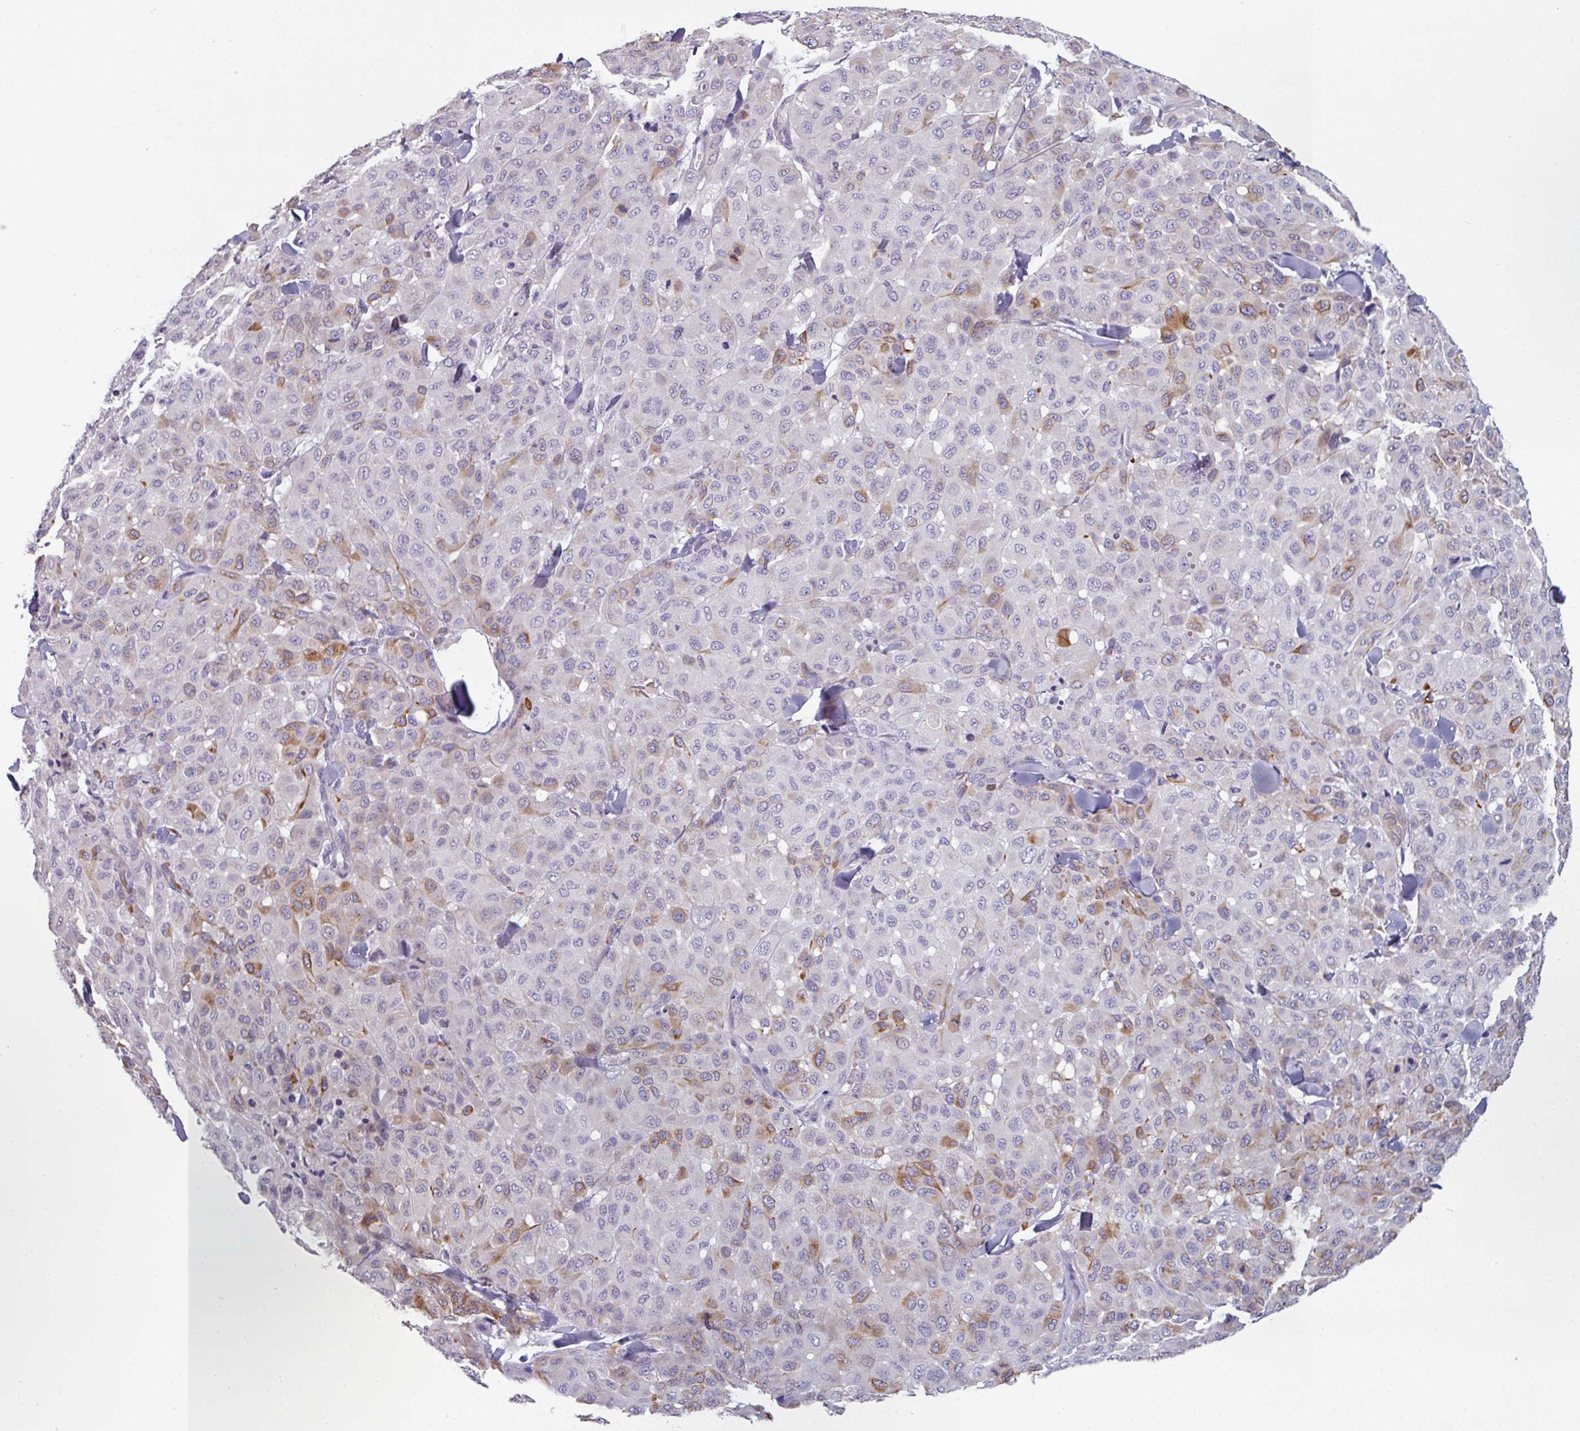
{"staining": {"intensity": "moderate", "quantity": "<25%", "location": "cytoplasmic/membranous"}, "tissue": "melanoma", "cell_type": "Tumor cells", "image_type": "cancer", "snomed": [{"axis": "morphology", "description": "Malignant melanoma, Metastatic site"}, {"axis": "topography", "description": "Skin"}], "caption": "Protein expression analysis of human malignant melanoma (metastatic site) reveals moderate cytoplasmic/membranous expression in approximately <25% of tumor cells.", "gene": "SLC17A7", "patient": {"sex": "female", "age": 81}}